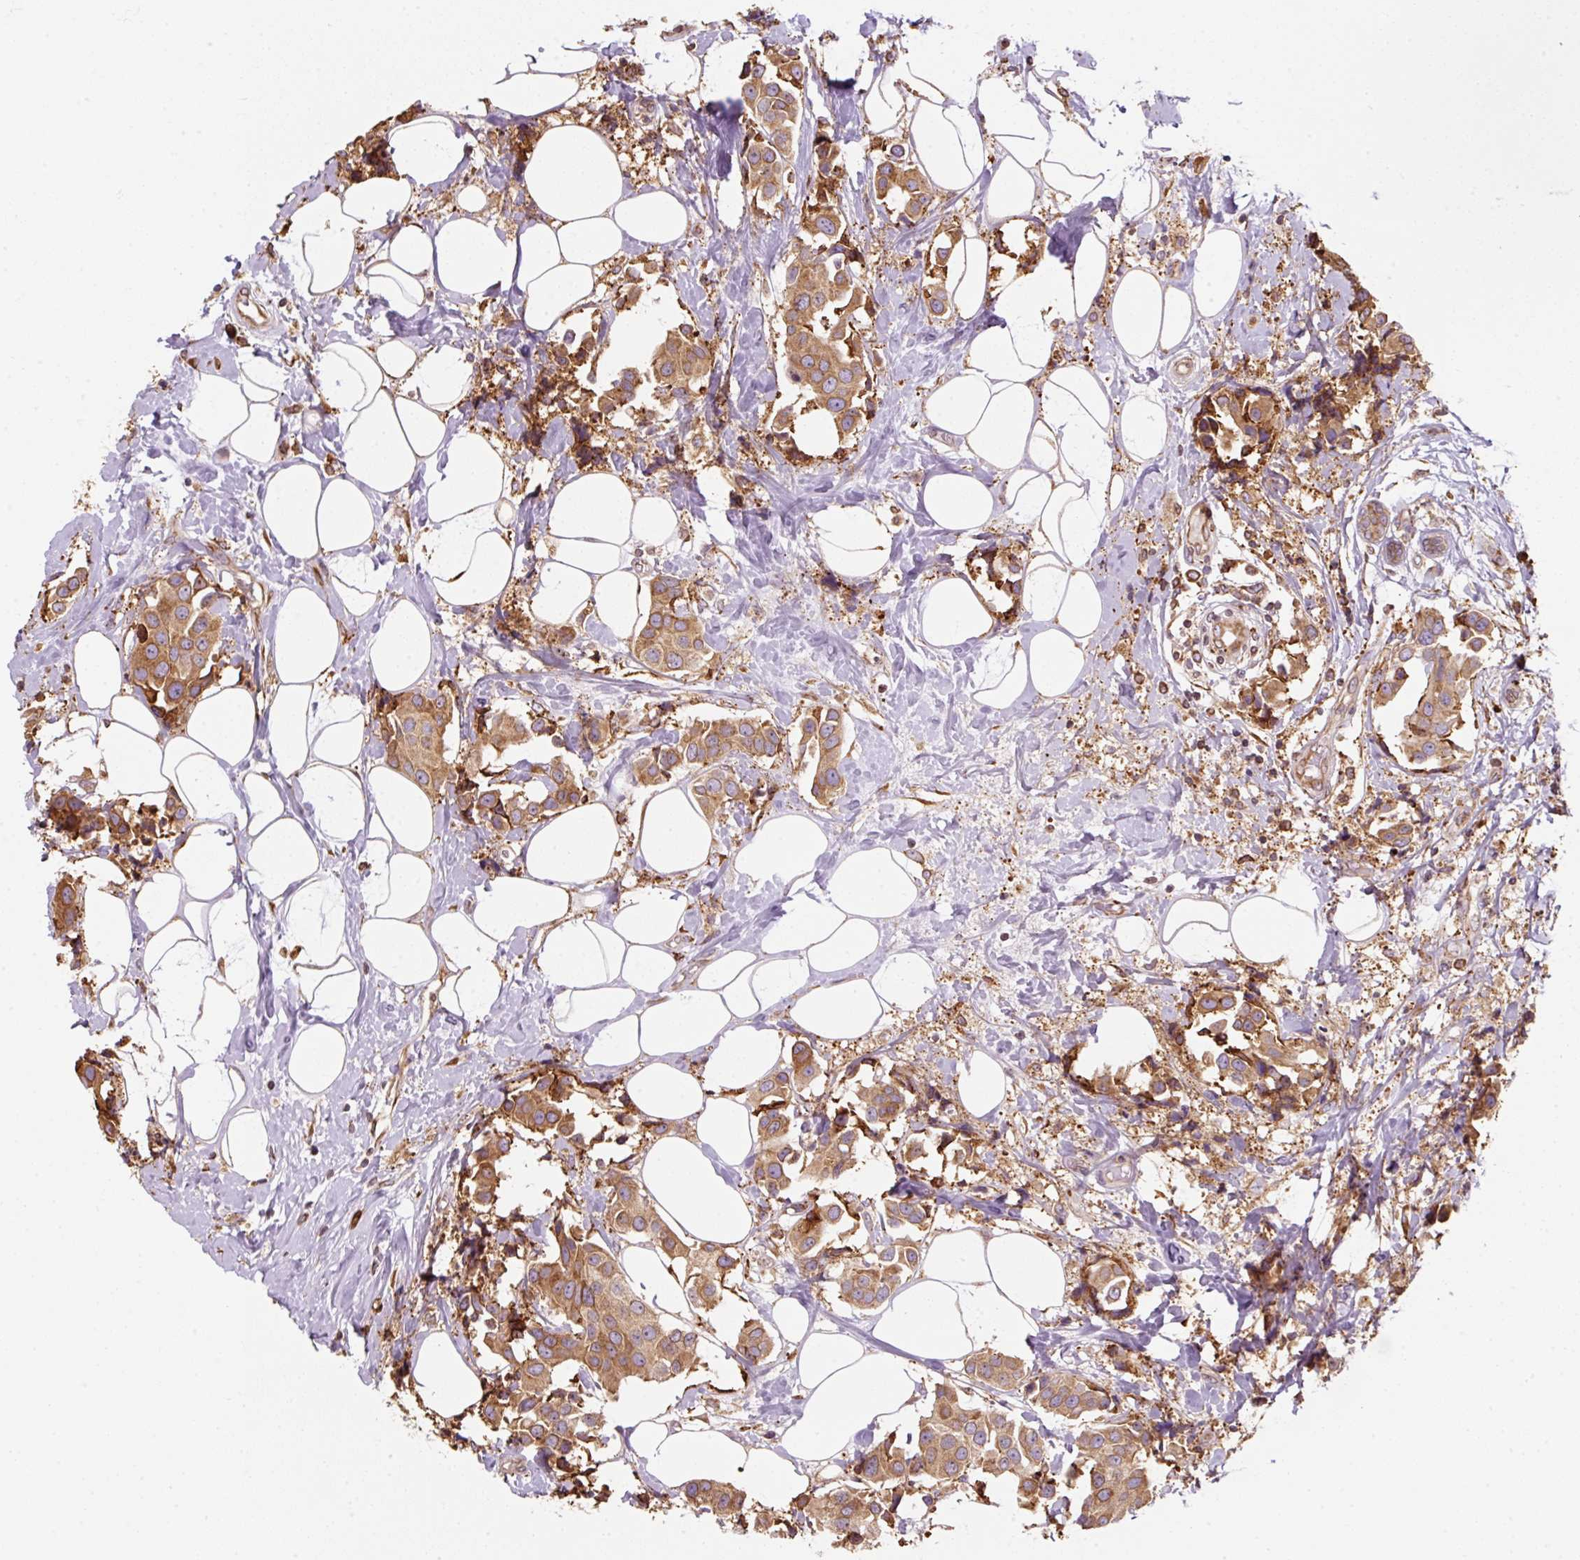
{"staining": {"intensity": "moderate", "quantity": ">75%", "location": "cytoplasmic/membranous"}, "tissue": "breast cancer", "cell_type": "Tumor cells", "image_type": "cancer", "snomed": [{"axis": "morphology", "description": "Normal tissue, NOS"}, {"axis": "morphology", "description": "Duct carcinoma"}, {"axis": "topography", "description": "Breast"}], "caption": "Immunohistochemical staining of breast cancer demonstrates medium levels of moderate cytoplasmic/membranous protein staining in approximately >75% of tumor cells.", "gene": "PRKCSH", "patient": {"sex": "female", "age": 39}}